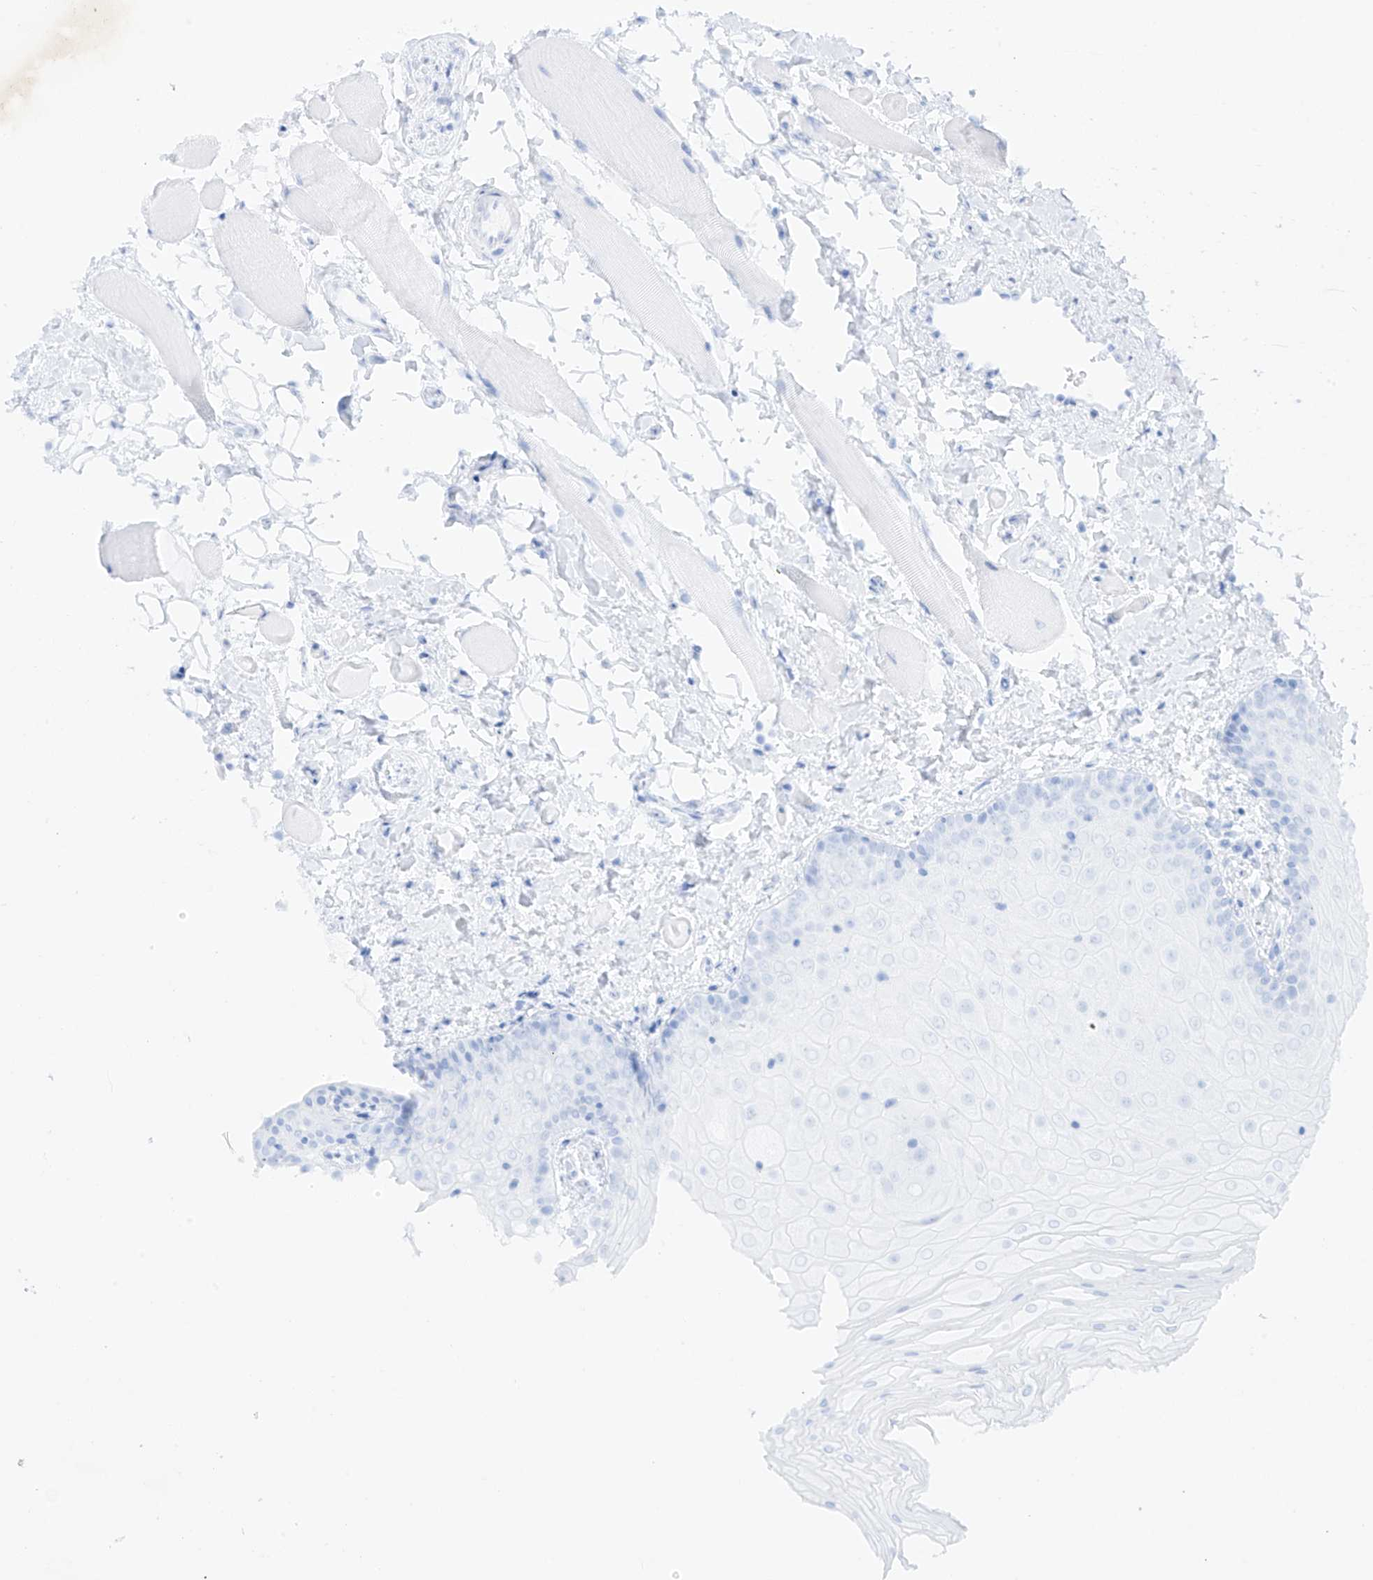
{"staining": {"intensity": "weak", "quantity": "<25%", "location": "cytoplasmic/membranous"}, "tissue": "oral mucosa", "cell_type": "Squamous epithelial cells", "image_type": "normal", "snomed": [{"axis": "morphology", "description": "Normal tissue, NOS"}, {"axis": "topography", "description": "Oral tissue"}], "caption": "There is no significant expression in squamous epithelial cells of oral mucosa. Brightfield microscopy of immunohistochemistry stained with DAB (brown) and hematoxylin (blue), captured at high magnification.", "gene": "XKR3", "patient": {"sex": "male", "age": 28}}